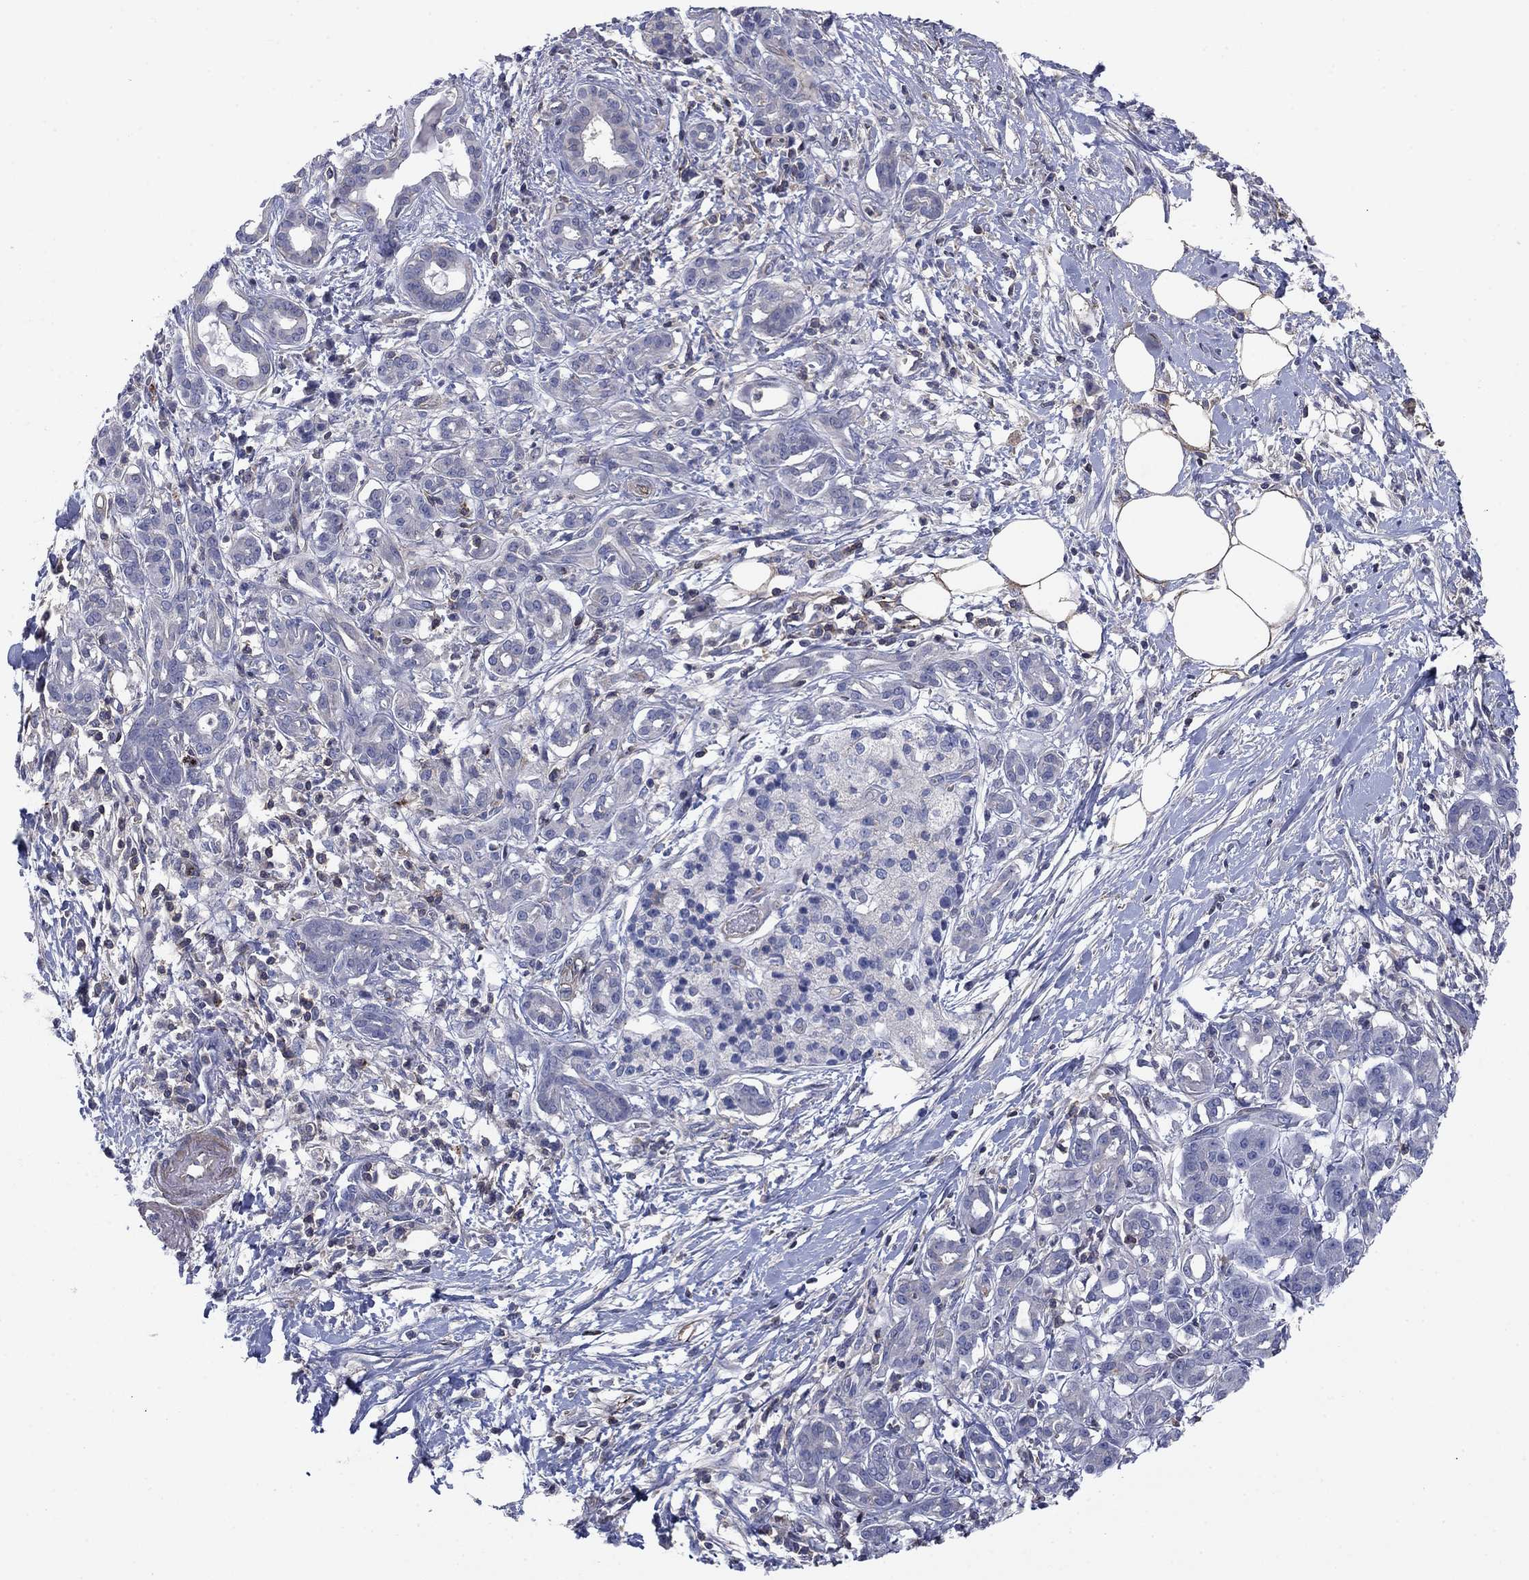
{"staining": {"intensity": "negative", "quantity": "none", "location": "none"}, "tissue": "pancreatic cancer", "cell_type": "Tumor cells", "image_type": "cancer", "snomed": [{"axis": "morphology", "description": "Adenocarcinoma, NOS"}, {"axis": "topography", "description": "Pancreas"}], "caption": "IHC of pancreatic cancer (adenocarcinoma) reveals no staining in tumor cells.", "gene": "PSD4", "patient": {"sex": "male", "age": 72}}